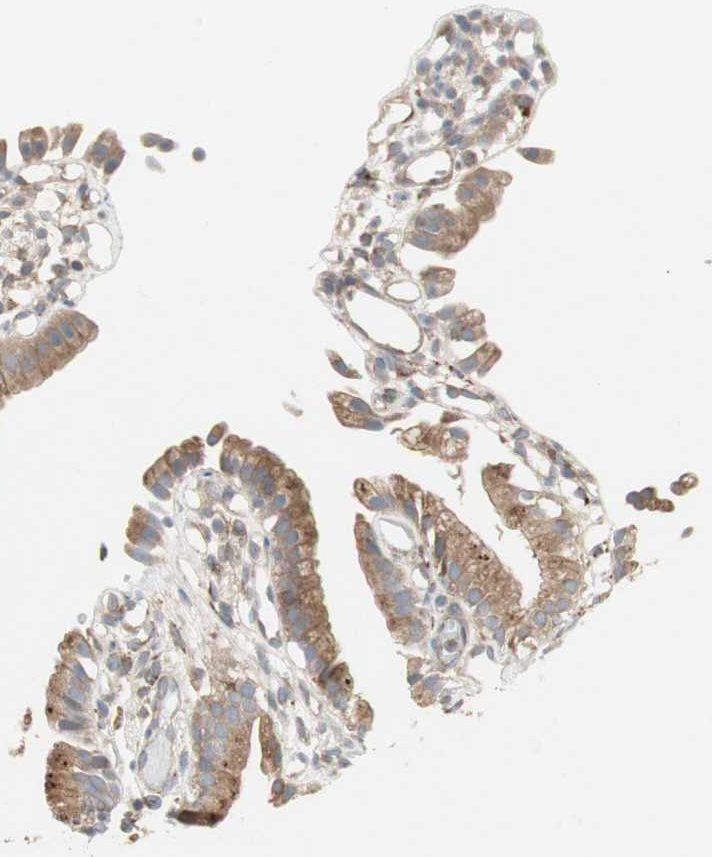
{"staining": {"intensity": "moderate", "quantity": ">75%", "location": "cytoplasmic/membranous"}, "tissue": "gallbladder", "cell_type": "Glandular cells", "image_type": "normal", "snomed": [{"axis": "morphology", "description": "Normal tissue, NOS"}, {"axis": "topography", "description": "Gallbladder"}], "caption": "Immunohistochemical staining of benign human gallbladder displays >75% levels of moderate cytoplasmic/membranous protein positivity in about >75% of glandular cells. (Brightfield microscopy of DAB IHC at high magnification).", "gene": "H6PD", "patient": {"sex": "male", "age": 65}}